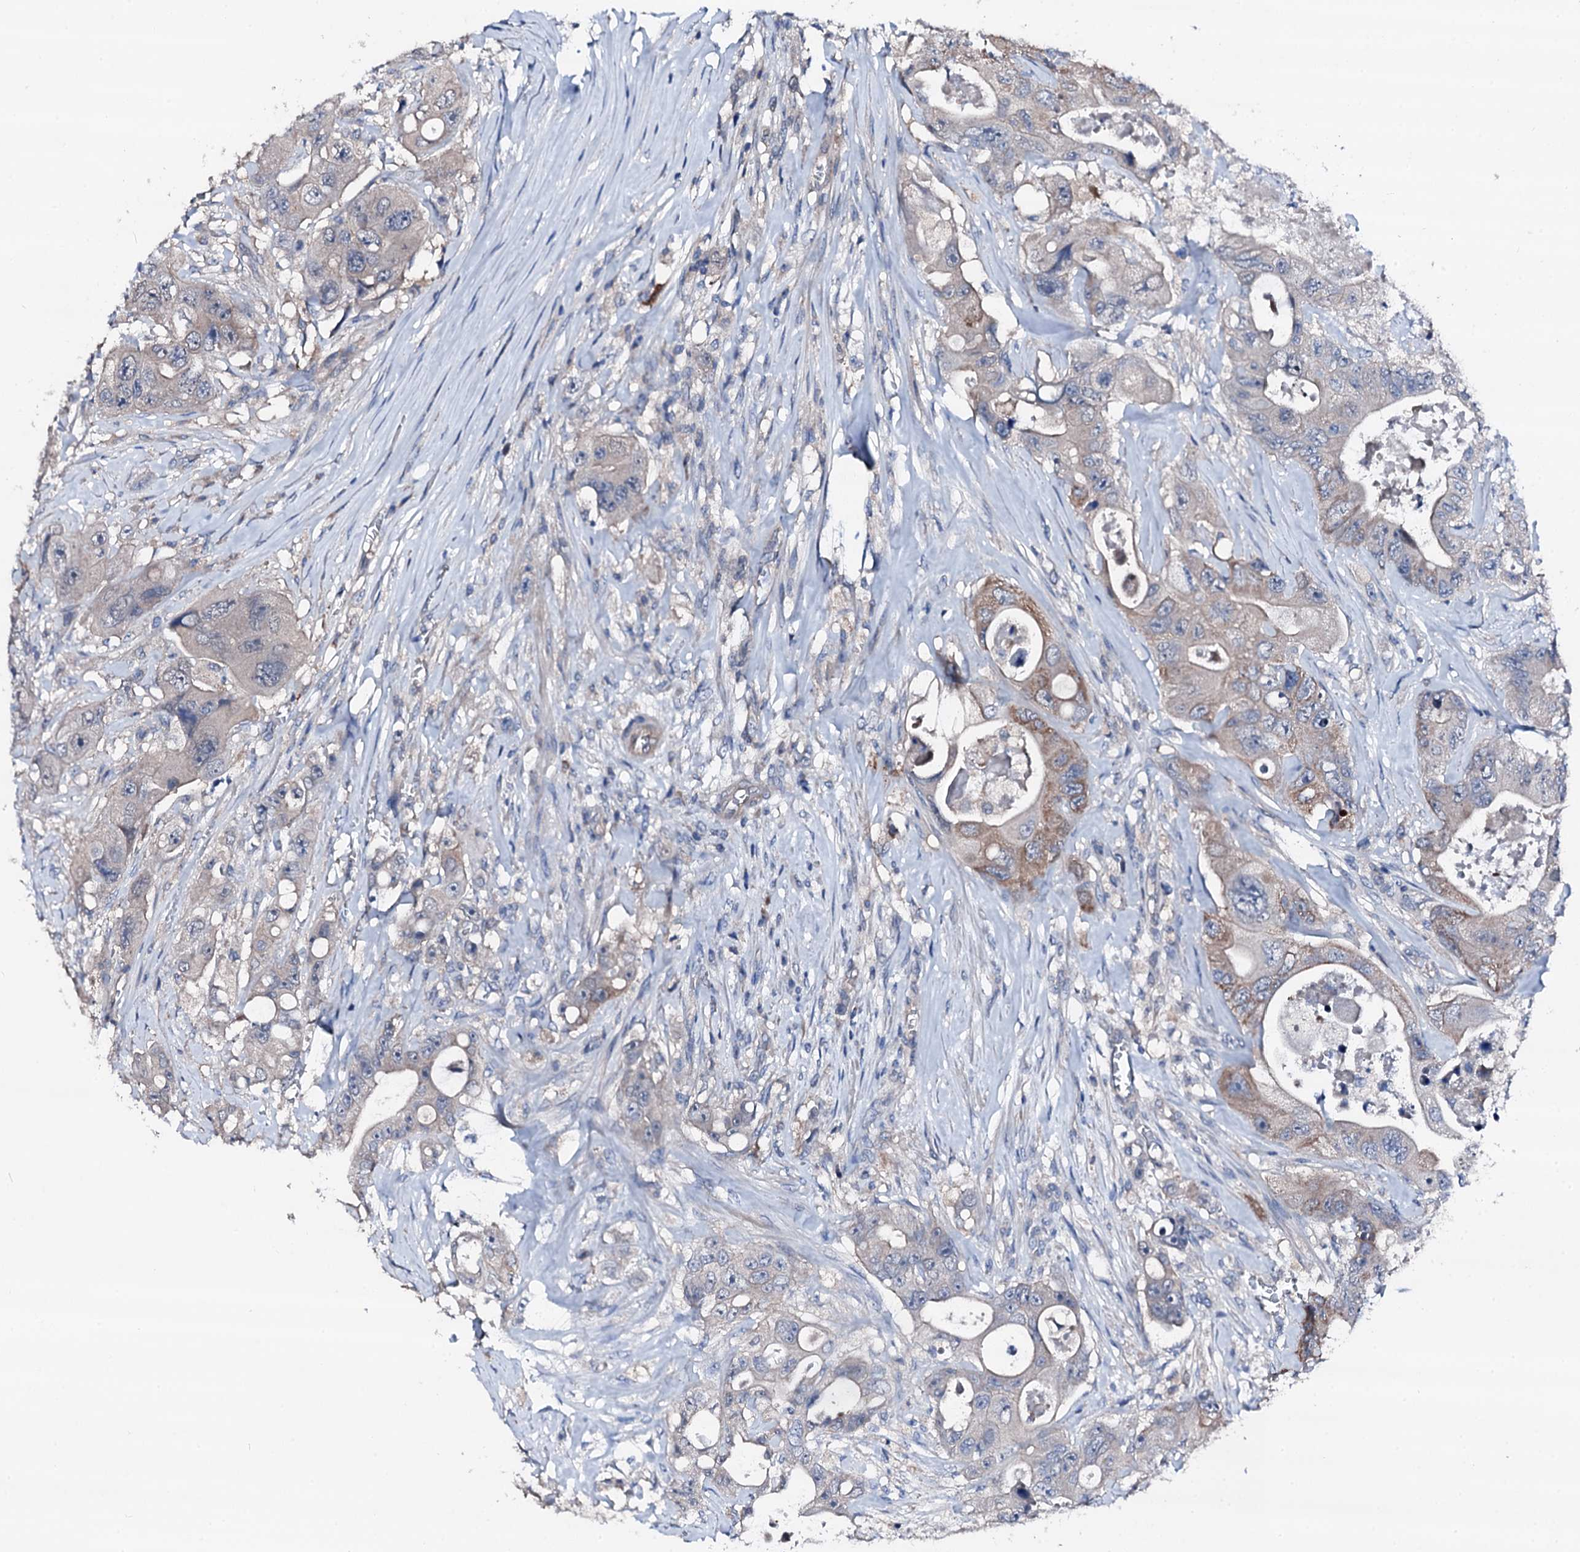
{"staining": {"intensity": "weak", "quantity": "<25%", "location": "cytoplasmic/membranous"}, "tissue": "colorectal cancer", "cell_type": "Tumor cells", "image_type": "cancer", "snomed": [{"axis": "morphology", "description": "Adenocarcinoma, NOS"}, {"axis": "topography", "description": "Colon"}], "caption": "Immunohistochemistry micrograph of human adenocarcinoma (colorectal) stained for a protein (brown), which exhibits no positivity in tumor cells.", "gene": "TRAFD1", "patient": {"sex": "female", "age": 46}}